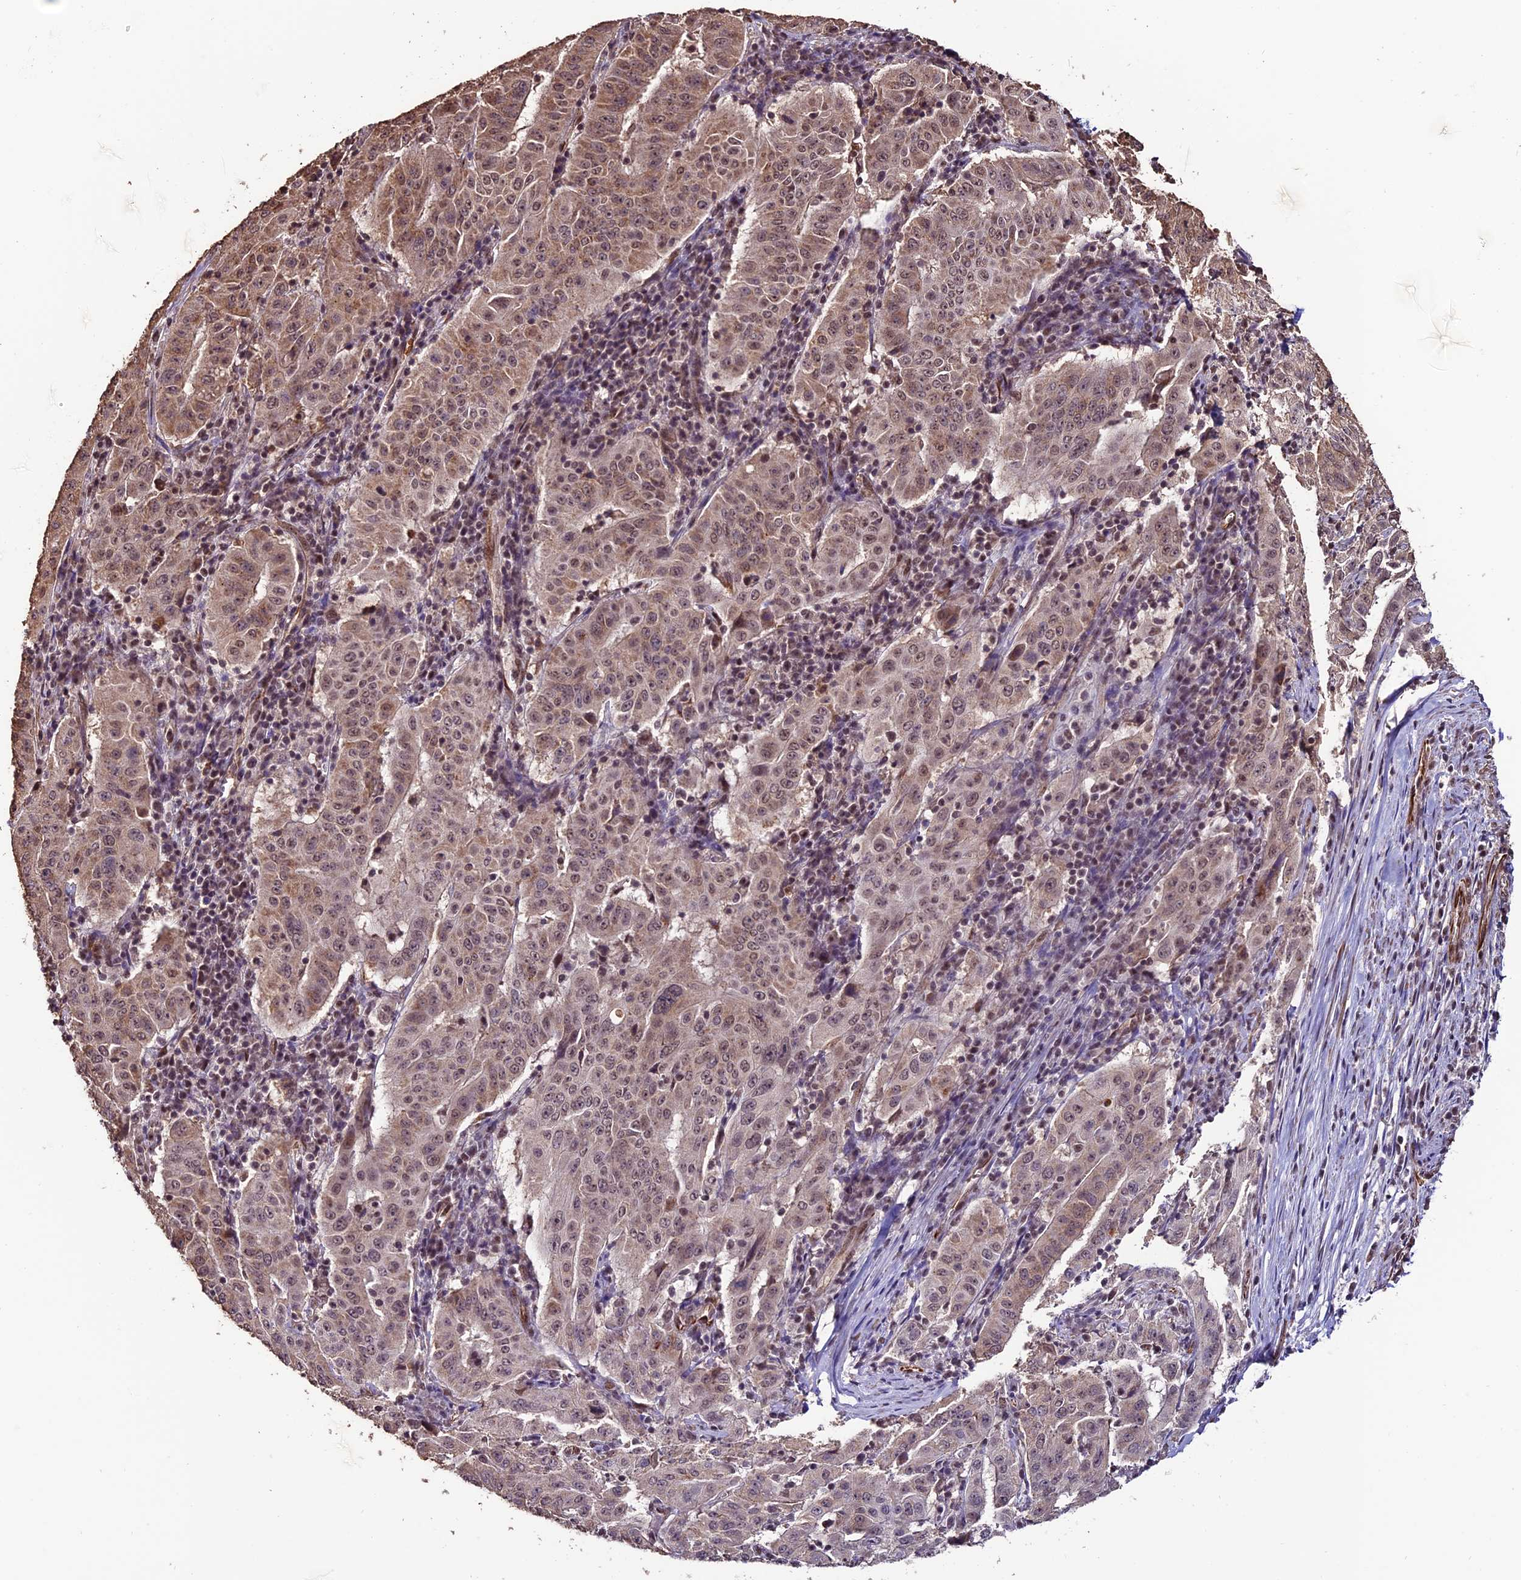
{"staining": {"intensity": "weak", "quantity": ">75%", "location": "cytoplasmic/membranous,nuclear"}, "tissue": "pancreatic cancer", "cell_type": "Tumor cells", "image_type": "cancer", "snomed": [{"axis": "morphology", "description": "Adenocarcinoma, NOS"}, {"axis": "topography", "description": "Pancreas"}], "caption": "Pancreatic adenocarcinoma was stained to show a protein in brown. There is low levels of weak cytoplasmic/membranous and nuclear positivity in approximately >75% of tumor cells. The protein is shown in brown color, while the nuclei are stained blue.", "gene": "CABIN1", "patient": {"sex": "male", "age": 63}}